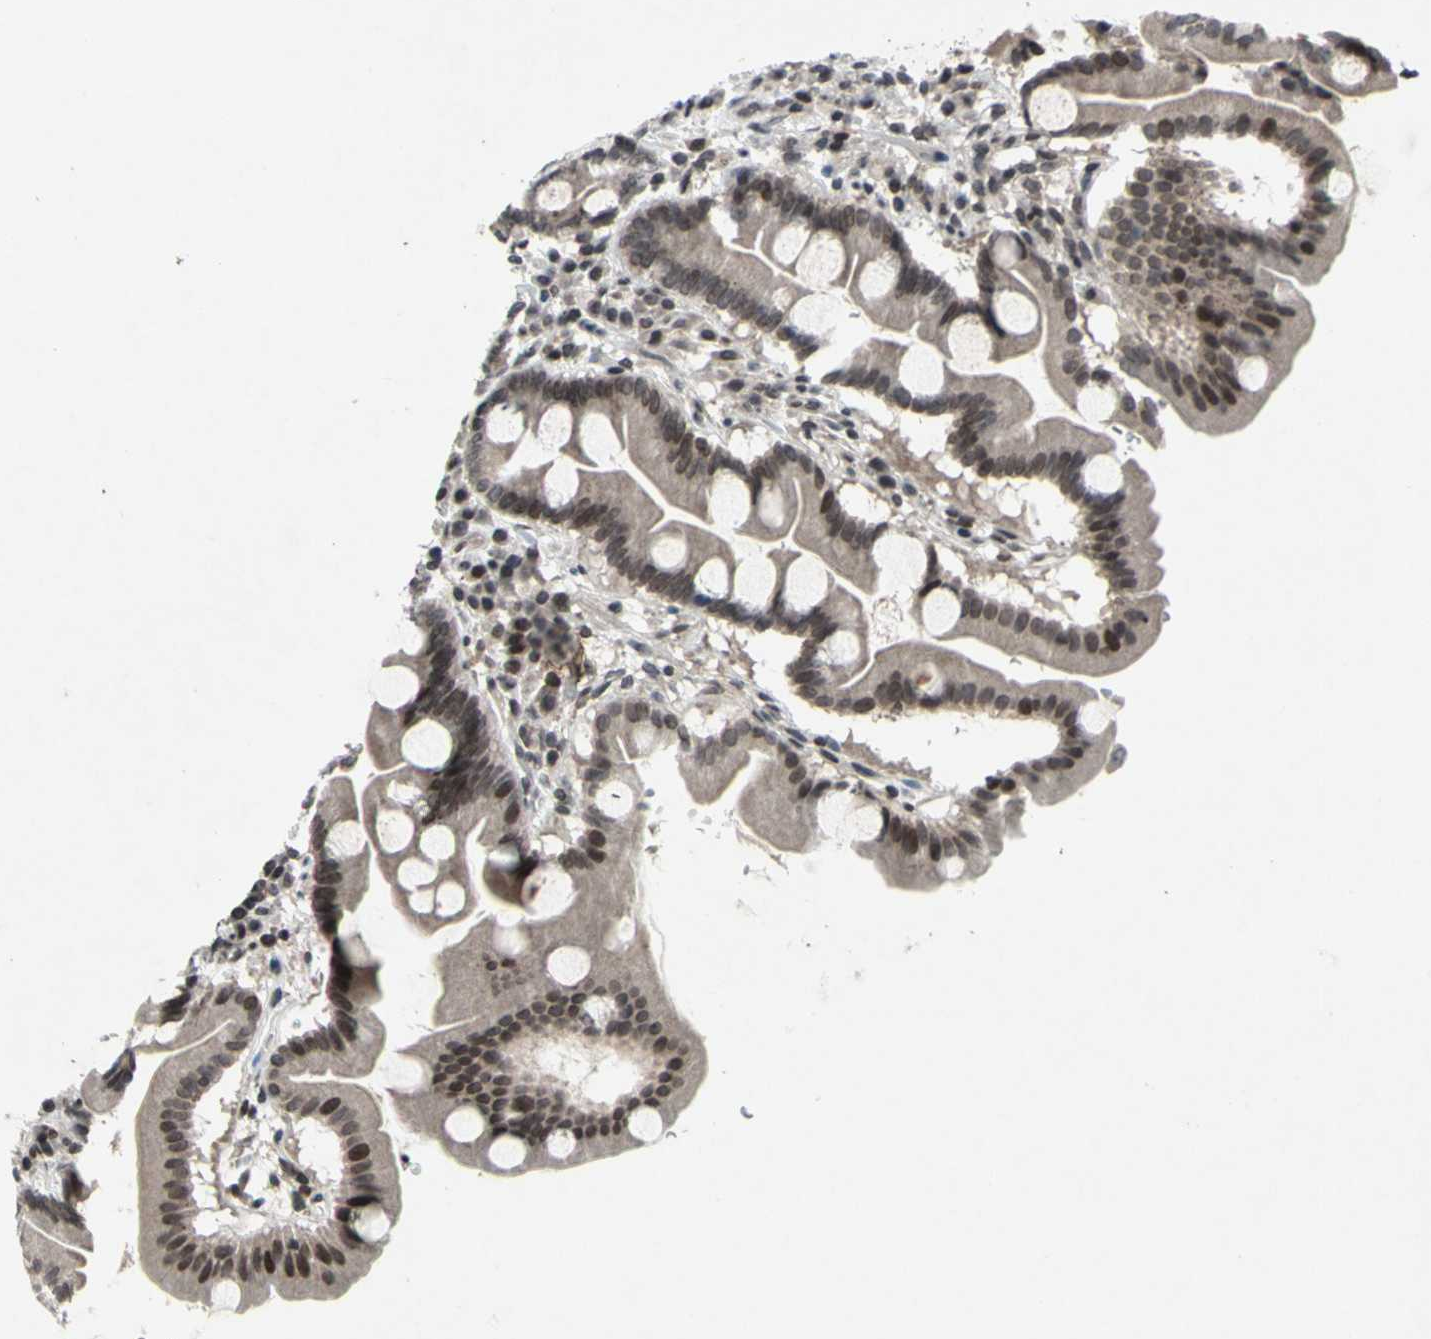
{"staining": {"intensity": "moderate", "quantity": "25%-75%", "location": "cytoplasmic/membranous,nuclear"}, "tissue": "duodenum", "cell_type": "Glandular cells", "image_type": "normal", "snomed": [{"axis": "morphology", "description": "Normal tissue, NOS"}, {"axis": "topography", "description": "Duodenum"}], "caption": "Immunohistochemical staining of normal duodenum demonstrates moderate cytoplasmic/membranous,nuclear protein staining in about 25%-75% of glandular cells. Immunohistochemistry stains the protein of interest in brown and the nuclei are stained blue.", "gene": "XPO1", "patient": {"sex": "male", "age": 50}}